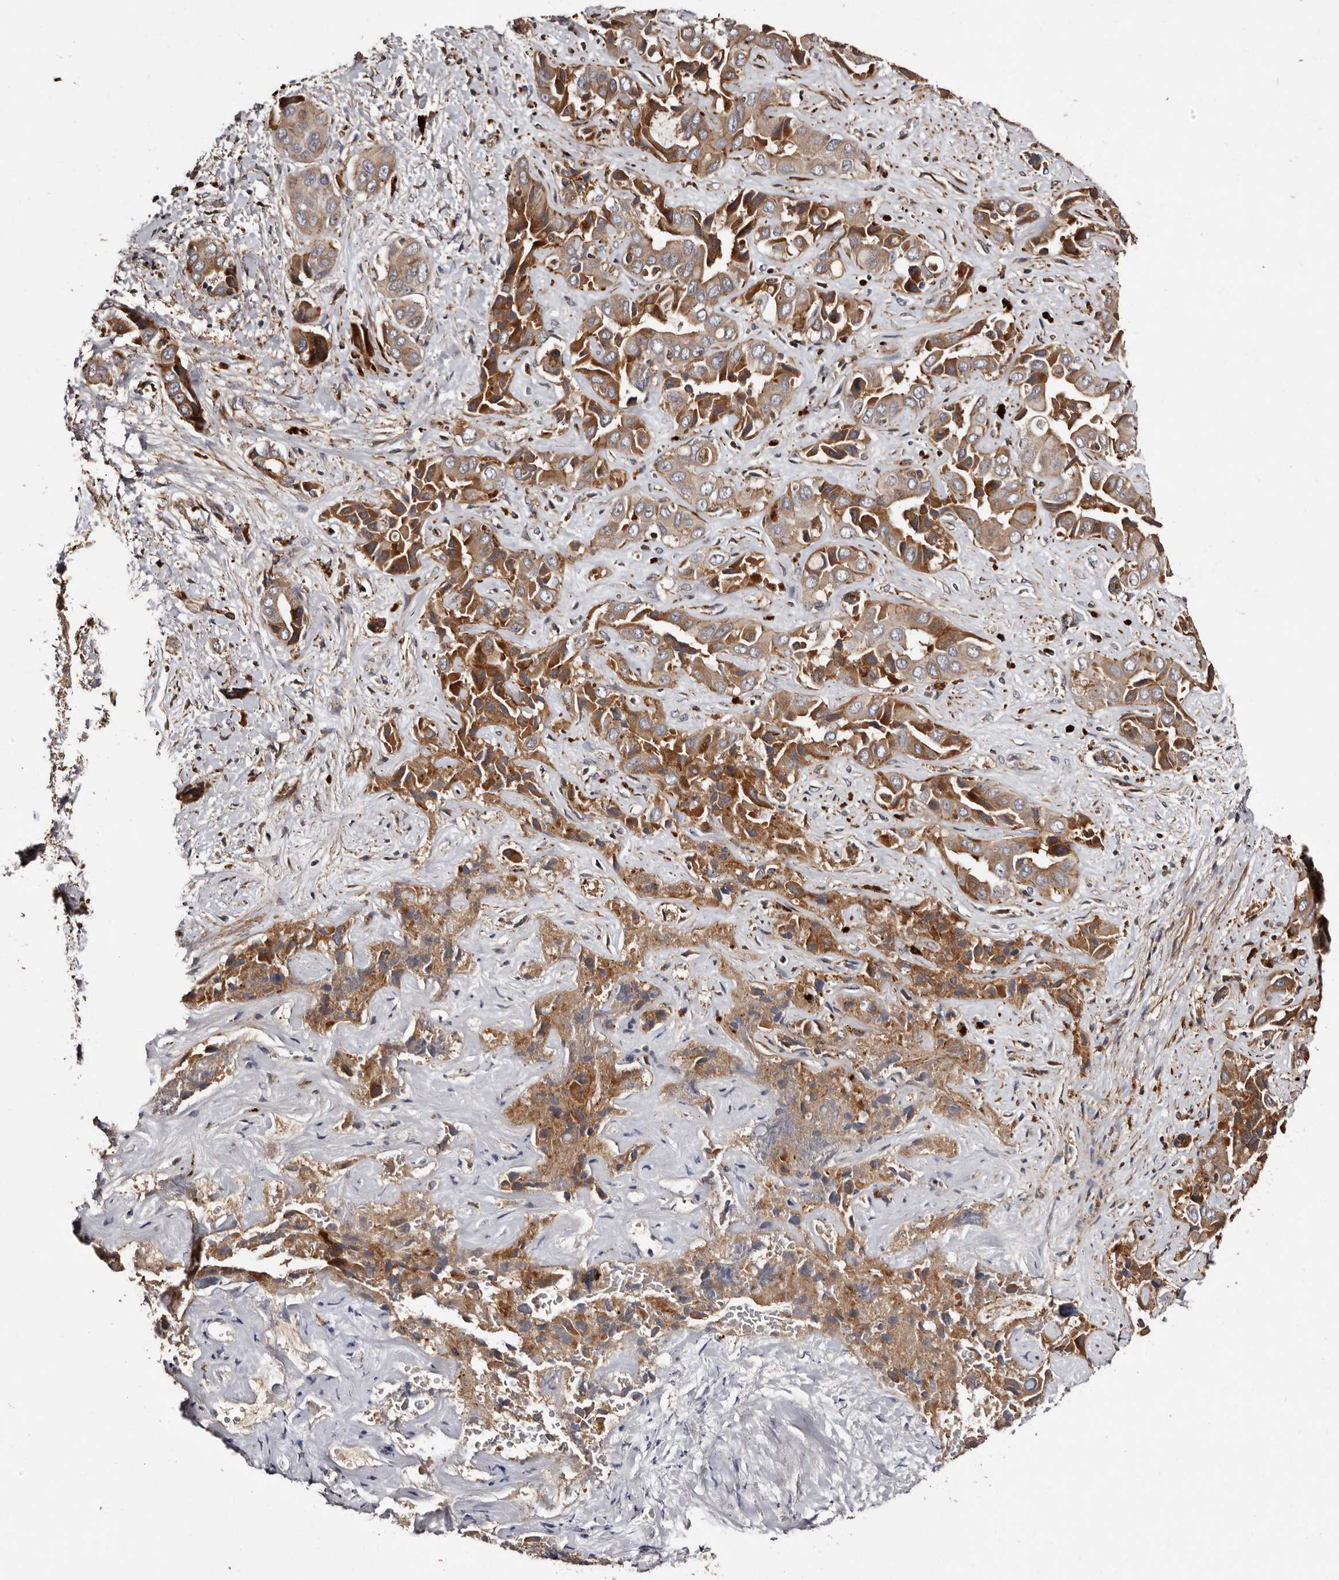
{"staining": {"intensity": "strong", "quantity": ">75%", "location": "cytoplasmic/membranous"}, "tissue": "liver cancer", "cell_type": "Tumor cells", "image_type": "cancer", "snomed": [{"axis": "morphology", "description": "Cholangiocarcinoma"}, {"axis": "topography", "description": "Liver"}], "caption": "A high amount of strong cytoplasmic/membranous expression is present in about >75% of tumor cells in cholangiocarcinoma (liver) tissue.", "gene": "PRKD3", "patient": {"sex": "female", "age": 52}}